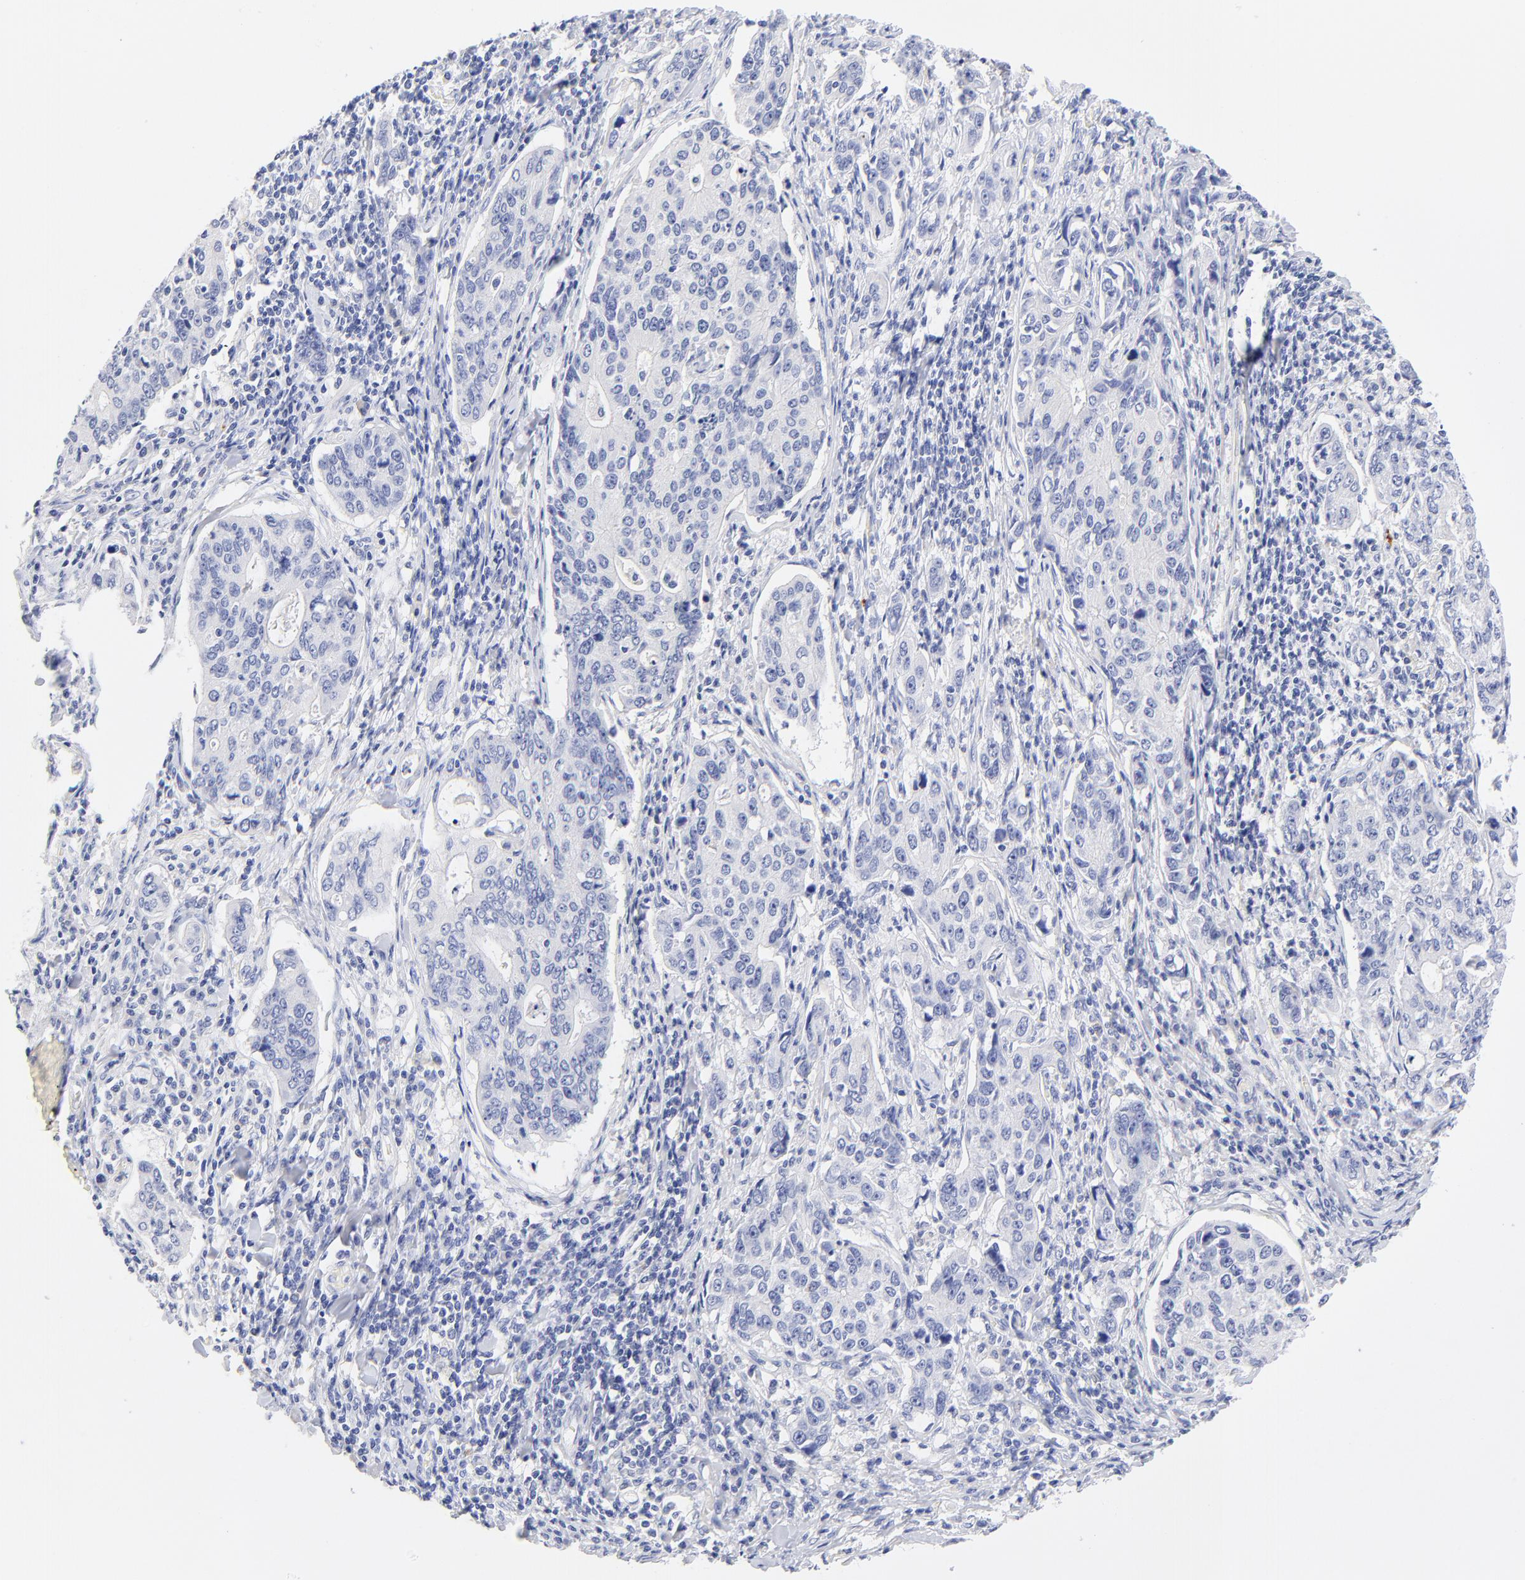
{"staining": {"intensity": "negative", "quantity": "none", "location": "none"}, "tissue": "stomach cancer", "cell_type": "Tumor cells", "image_type": "cancer", "snomed": [{"axis": "morphology", "description": "Adenocarcinoma, NOS"}, {"axis": "topography", "description": "Esophagus"}, {"axis": "topography", "description": "Stomach"}], "caption": "This is an IHC image of stomach cancer (adenocarcinoma). There is no expression in tumor cells.", "gene": "SULT4A1", "patient": {"sex": "male", "age": 74}}